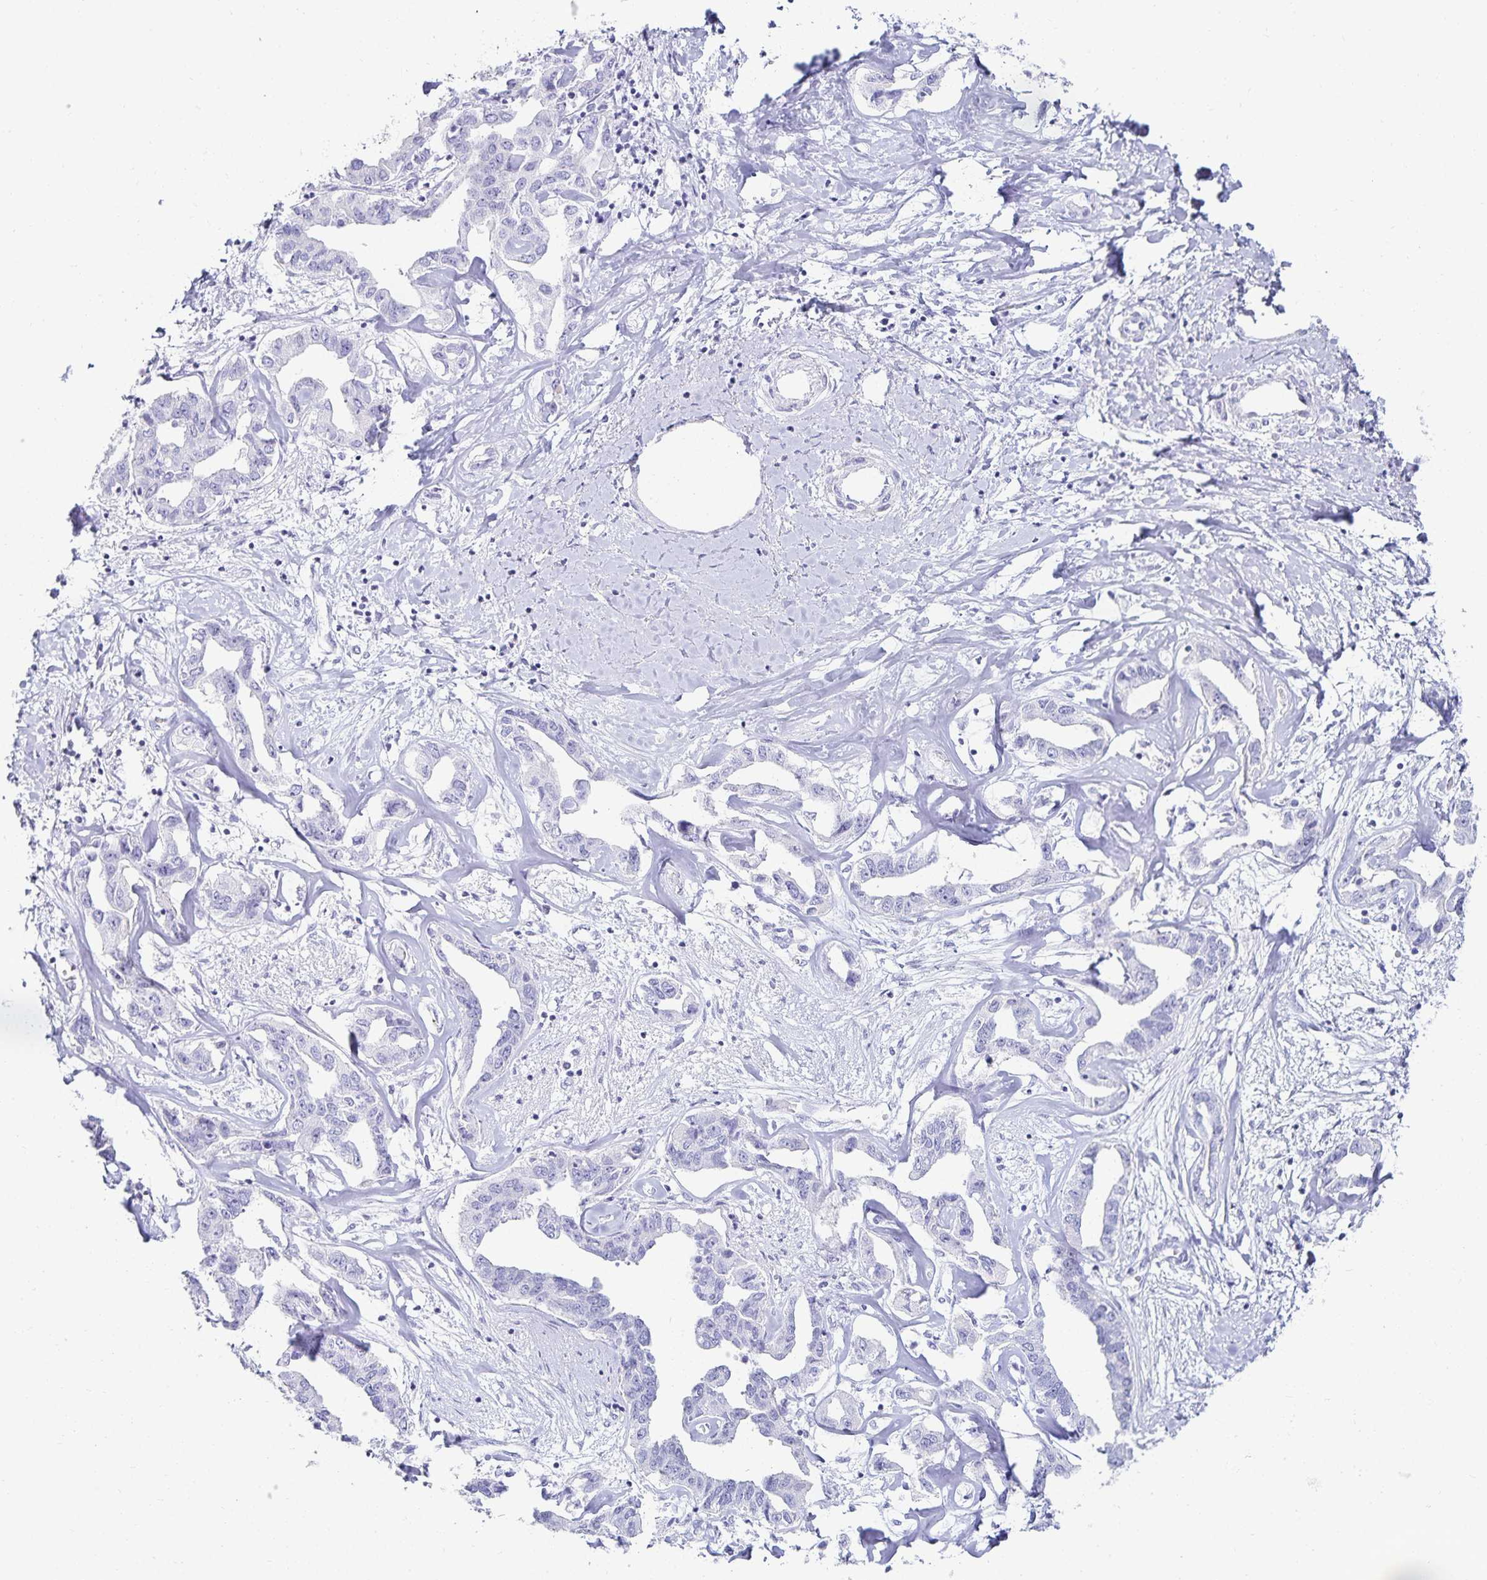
{"staining": {"intensity": "negative", "quantity": "none", "location": "none"}, "tissue": "liver cancer", "cell_type": "Tumor cells", "image_type": "cancer", "snomed": [{"axis": "morphology", "description": "Cholangiocarcinoma"}, {"axis": "topography", "description": "Liver"}], "caption": "DAB immunohistochemical staining of human liver cancer (cholangiocarcinoma) displays no significant staining in tumor cells.", "gene": "GP2", "patient": {"sex": "male", "age": 59}}